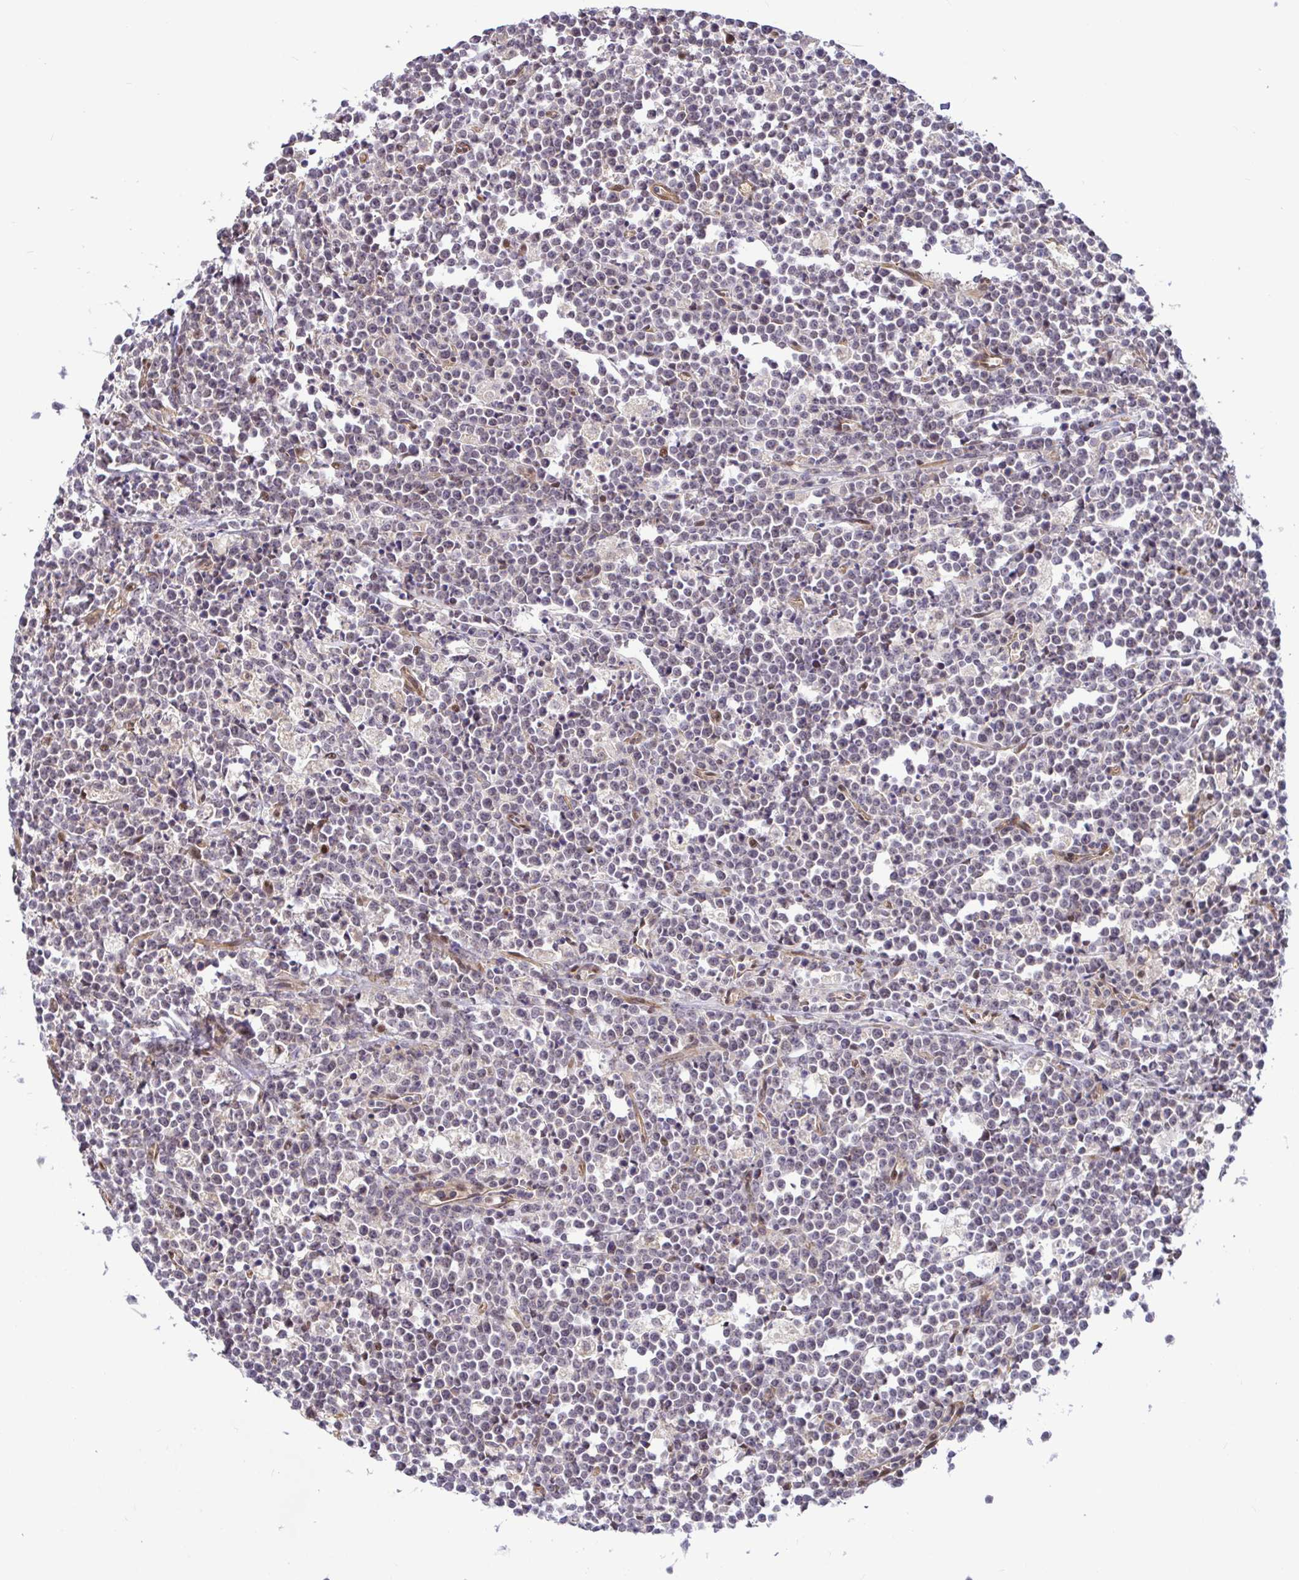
{"staining": {"intensity": "negative", "quantity": "none", "location": "none"}, "tissue": "lymphoma", "cell_type": "Tumor cells", "image_type": "cancer", "snomed": [{"axis": "morphology", "description": "Malignant lymphoma, non-Hodgkin's type, High grade"}, {"axis": "topography", "description": "Small intestine"}], "caption": "Immunohistochemistry (IHC) of lymphoma displays no positivity in tumor cells.", "gene": "TRIM55", "patient": {"sex": "female", "age": 56}}